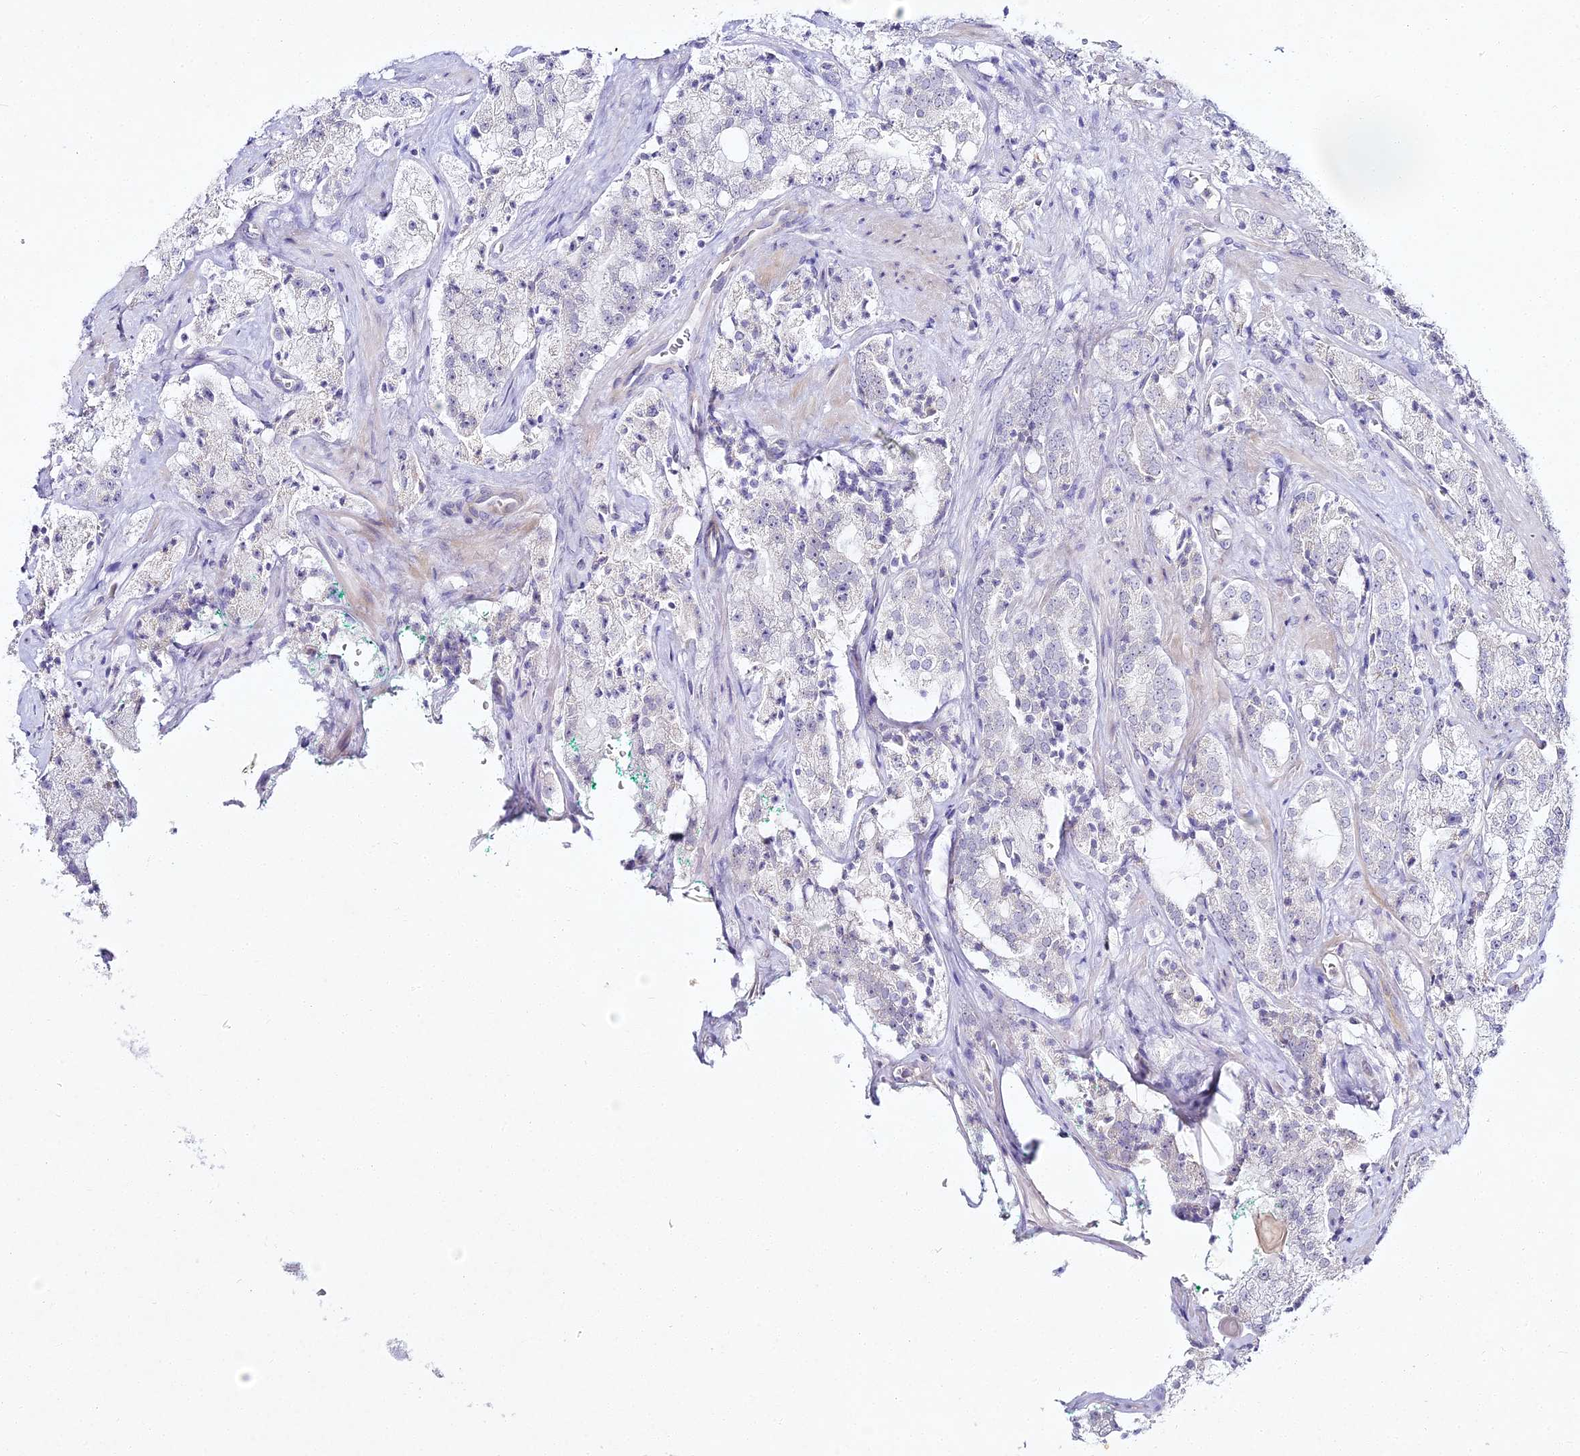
{"staining": {"intensity": "negative", "quantity": "none", "location": "none"}, "tissue": "prostate cancer", "cell_type": "Tumor cells", "image_type": "cancer", "snomed": [{"axis": "morphology", "description": "Adenocarcinoma, High grade"}, {"axis": "topography", "description": "Prostate"}], "caption": "Protein analysis of prostate cancer (adenocarcinoma (high-grade)) exhibits no significant staining in tumor cells. (Immunohistochemistry (ihc), brightfield microscopy, high magnification).", "gene": "ALPG", "patient": {"sex": "male", "age": 64}}